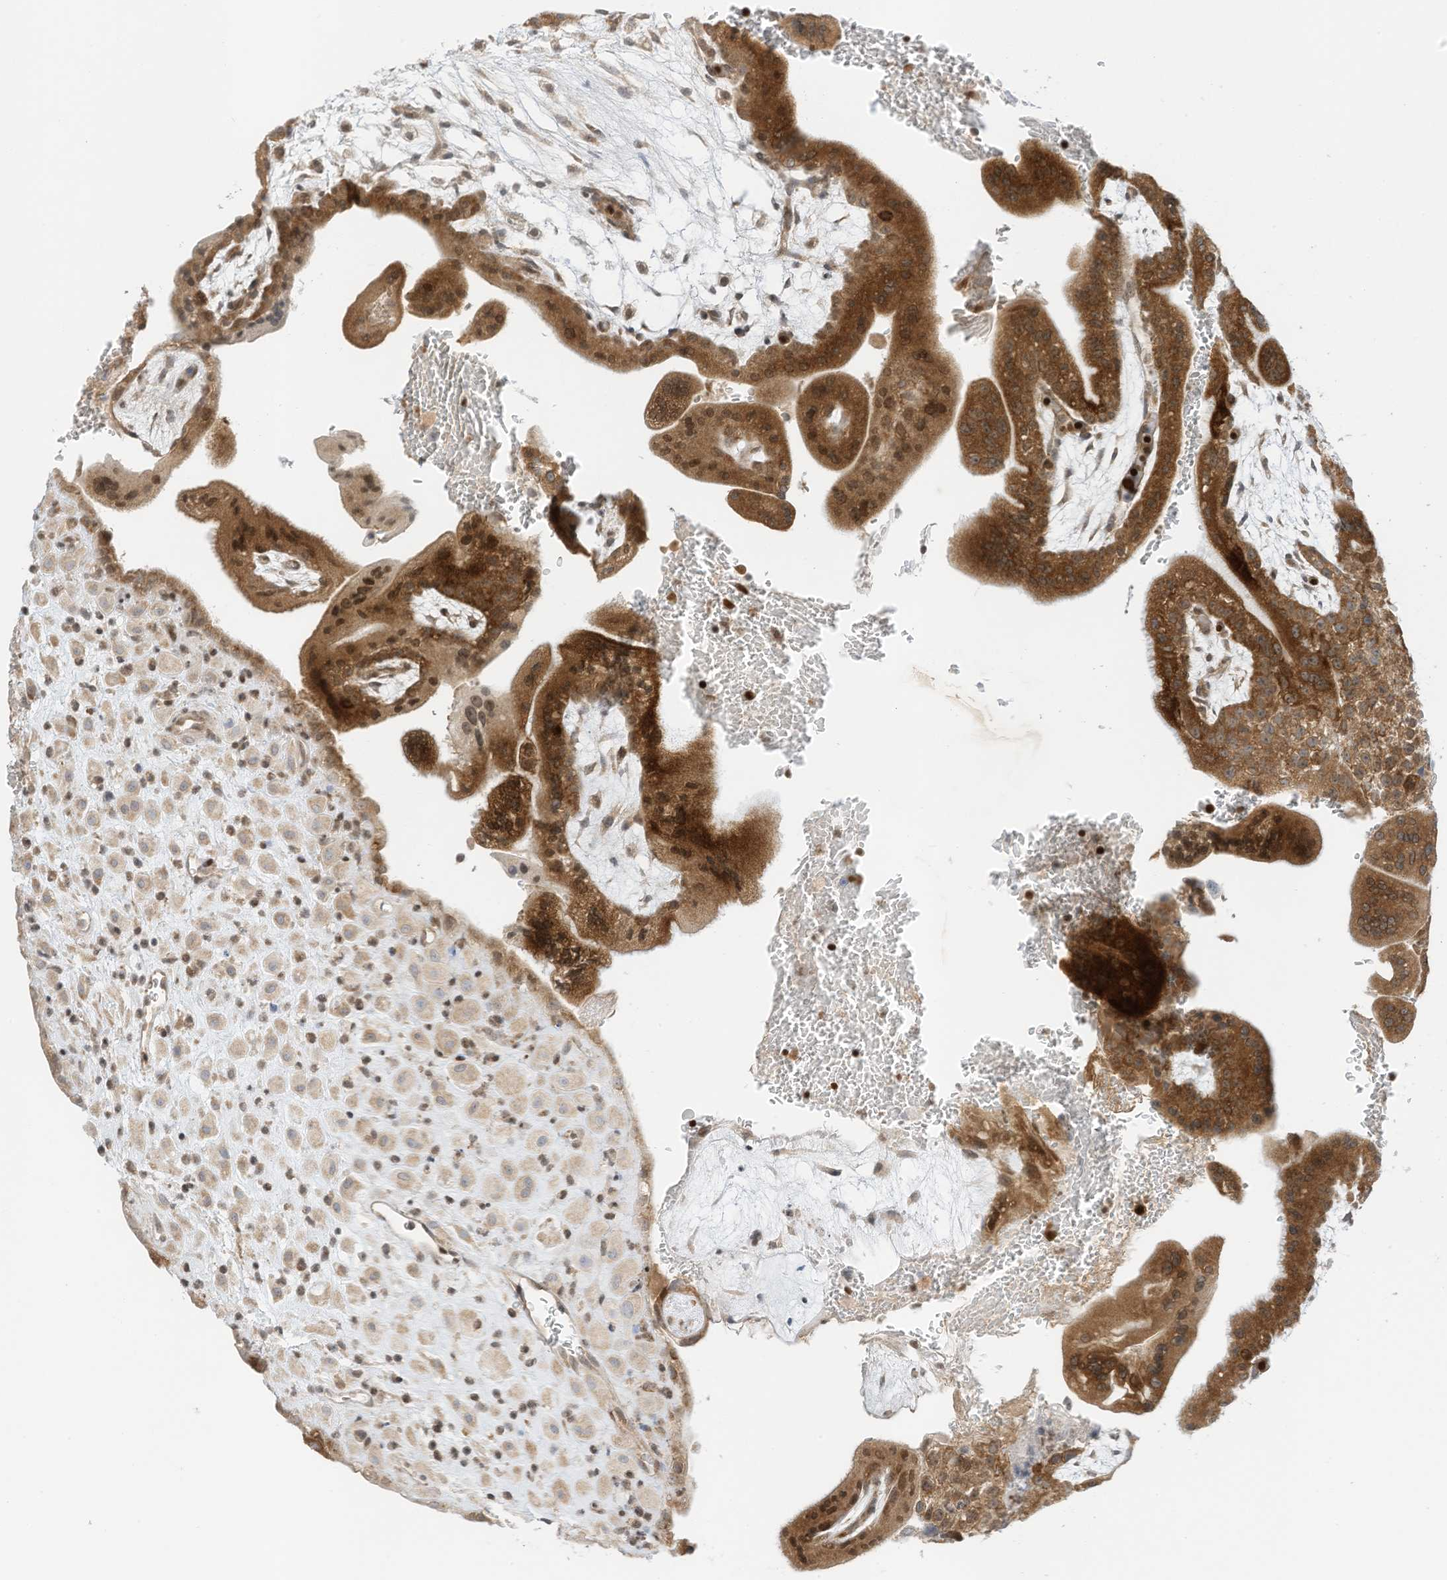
{"staining": {"intensity": "weak", "quantity": "25%-75%", "location": "cytoplasmic/membranous"}, "tissue": "placenta", "cell_type": "Decidual cells", "image_type": "normal", "snomed": [{"axis": "morphology", "description": "Normal tissue, NOS"}, {"axis": "topography", "description": "Placenta"}], "caption": "Weak cytoplasmic/membranous expression is appreciated in about 25%-75% of decidual cells in unremarkable placenta.", "gene": "EDF1", "patient": {"sex": "female", "age": 35}}